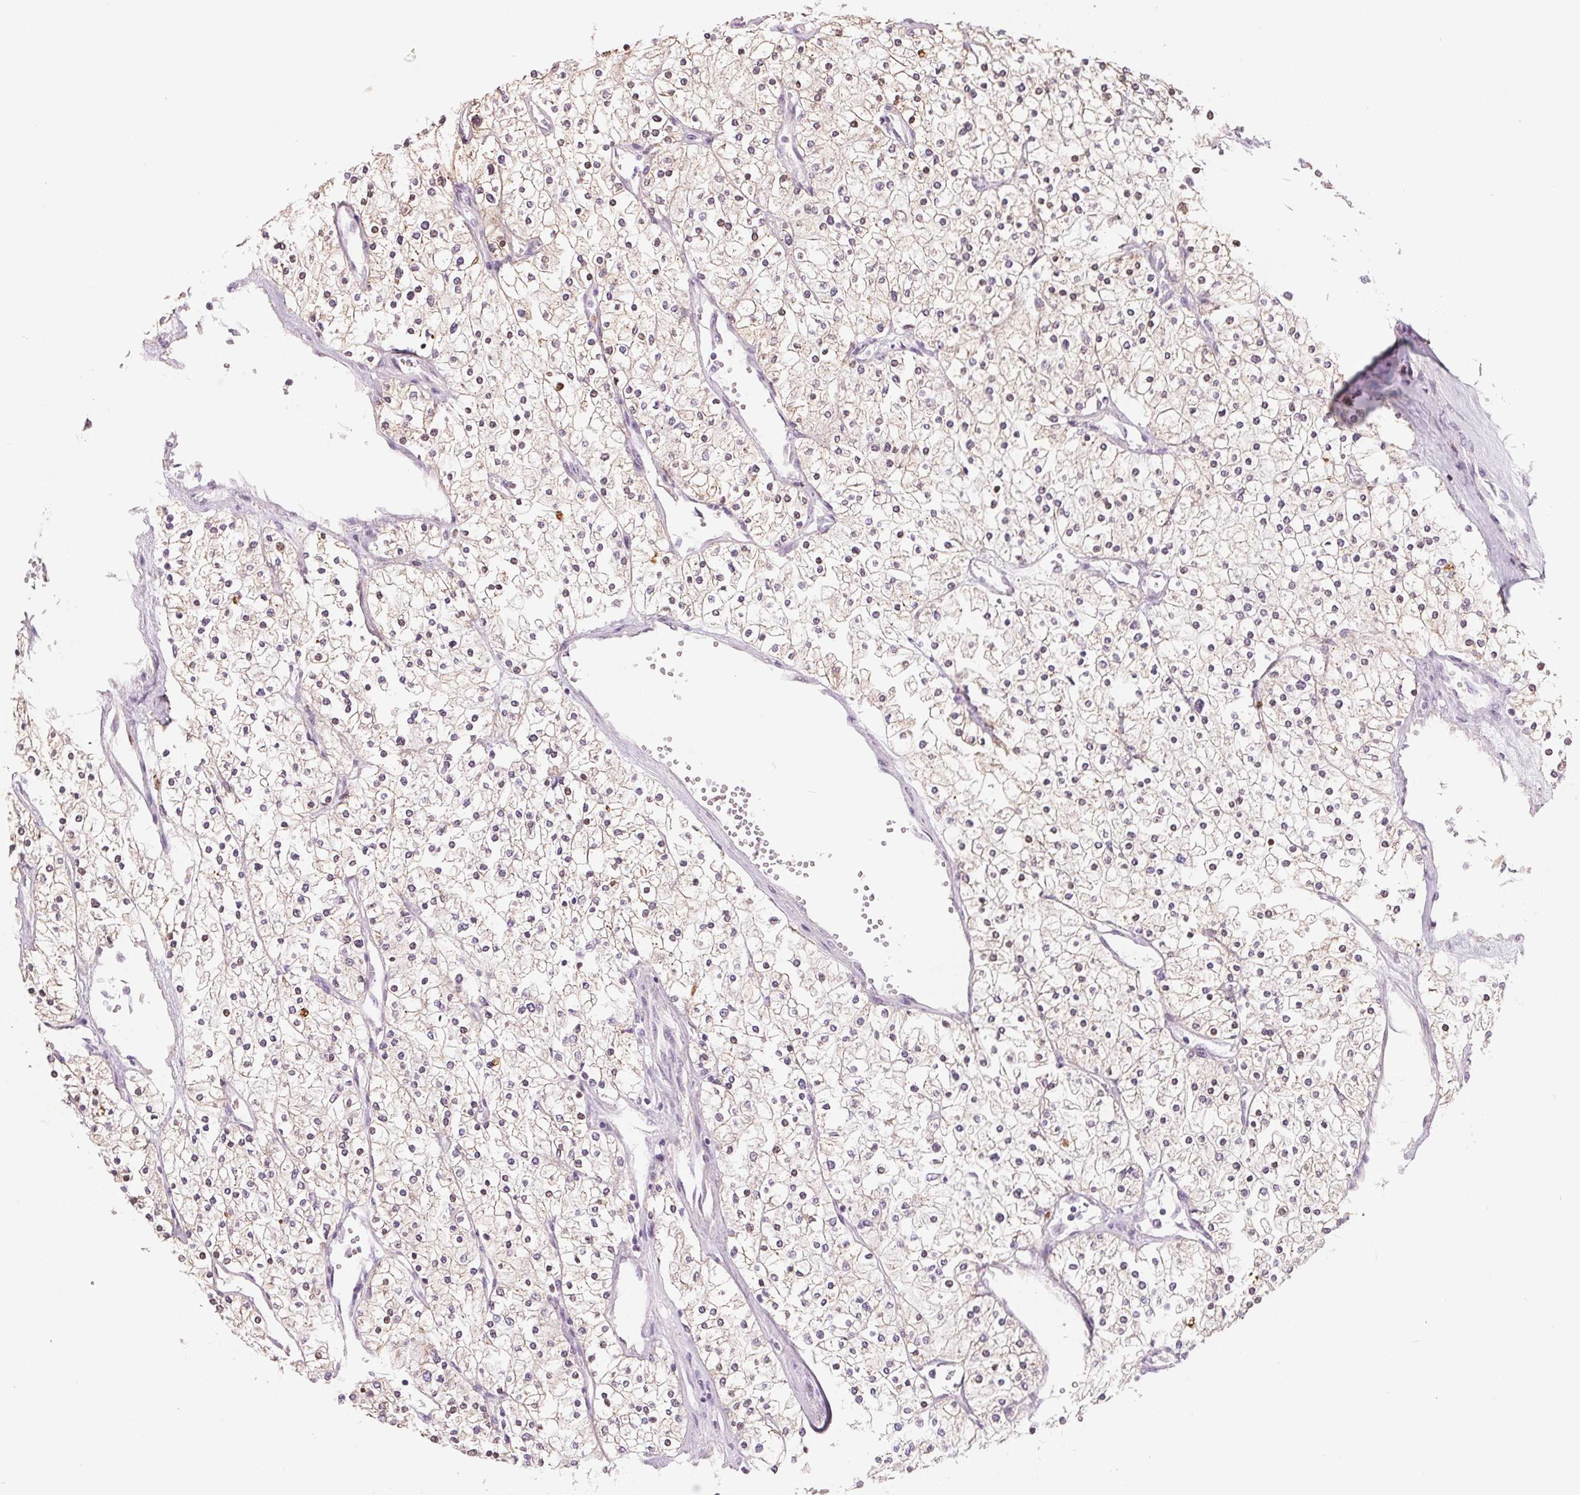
{"staining": {"intensity": "weak", "quantity": "<25%", "location": "cytoplasmic/membranous"}, "tissue": "renal cancer", "cell_type": "Tumor cells", "image_type": "cancer", "snomed": [{"axis": "morphology", "description": "Adenocarcinoma, NOS"}, {"axis": "topography", "description": "Kidney"}], "caption": "Protein analysis of renal cancer (adenocarcinoma) shows no significant staining in tumor cells.", "gene": "VTCN1", "patient": {"sex": "male", "age": 80}}